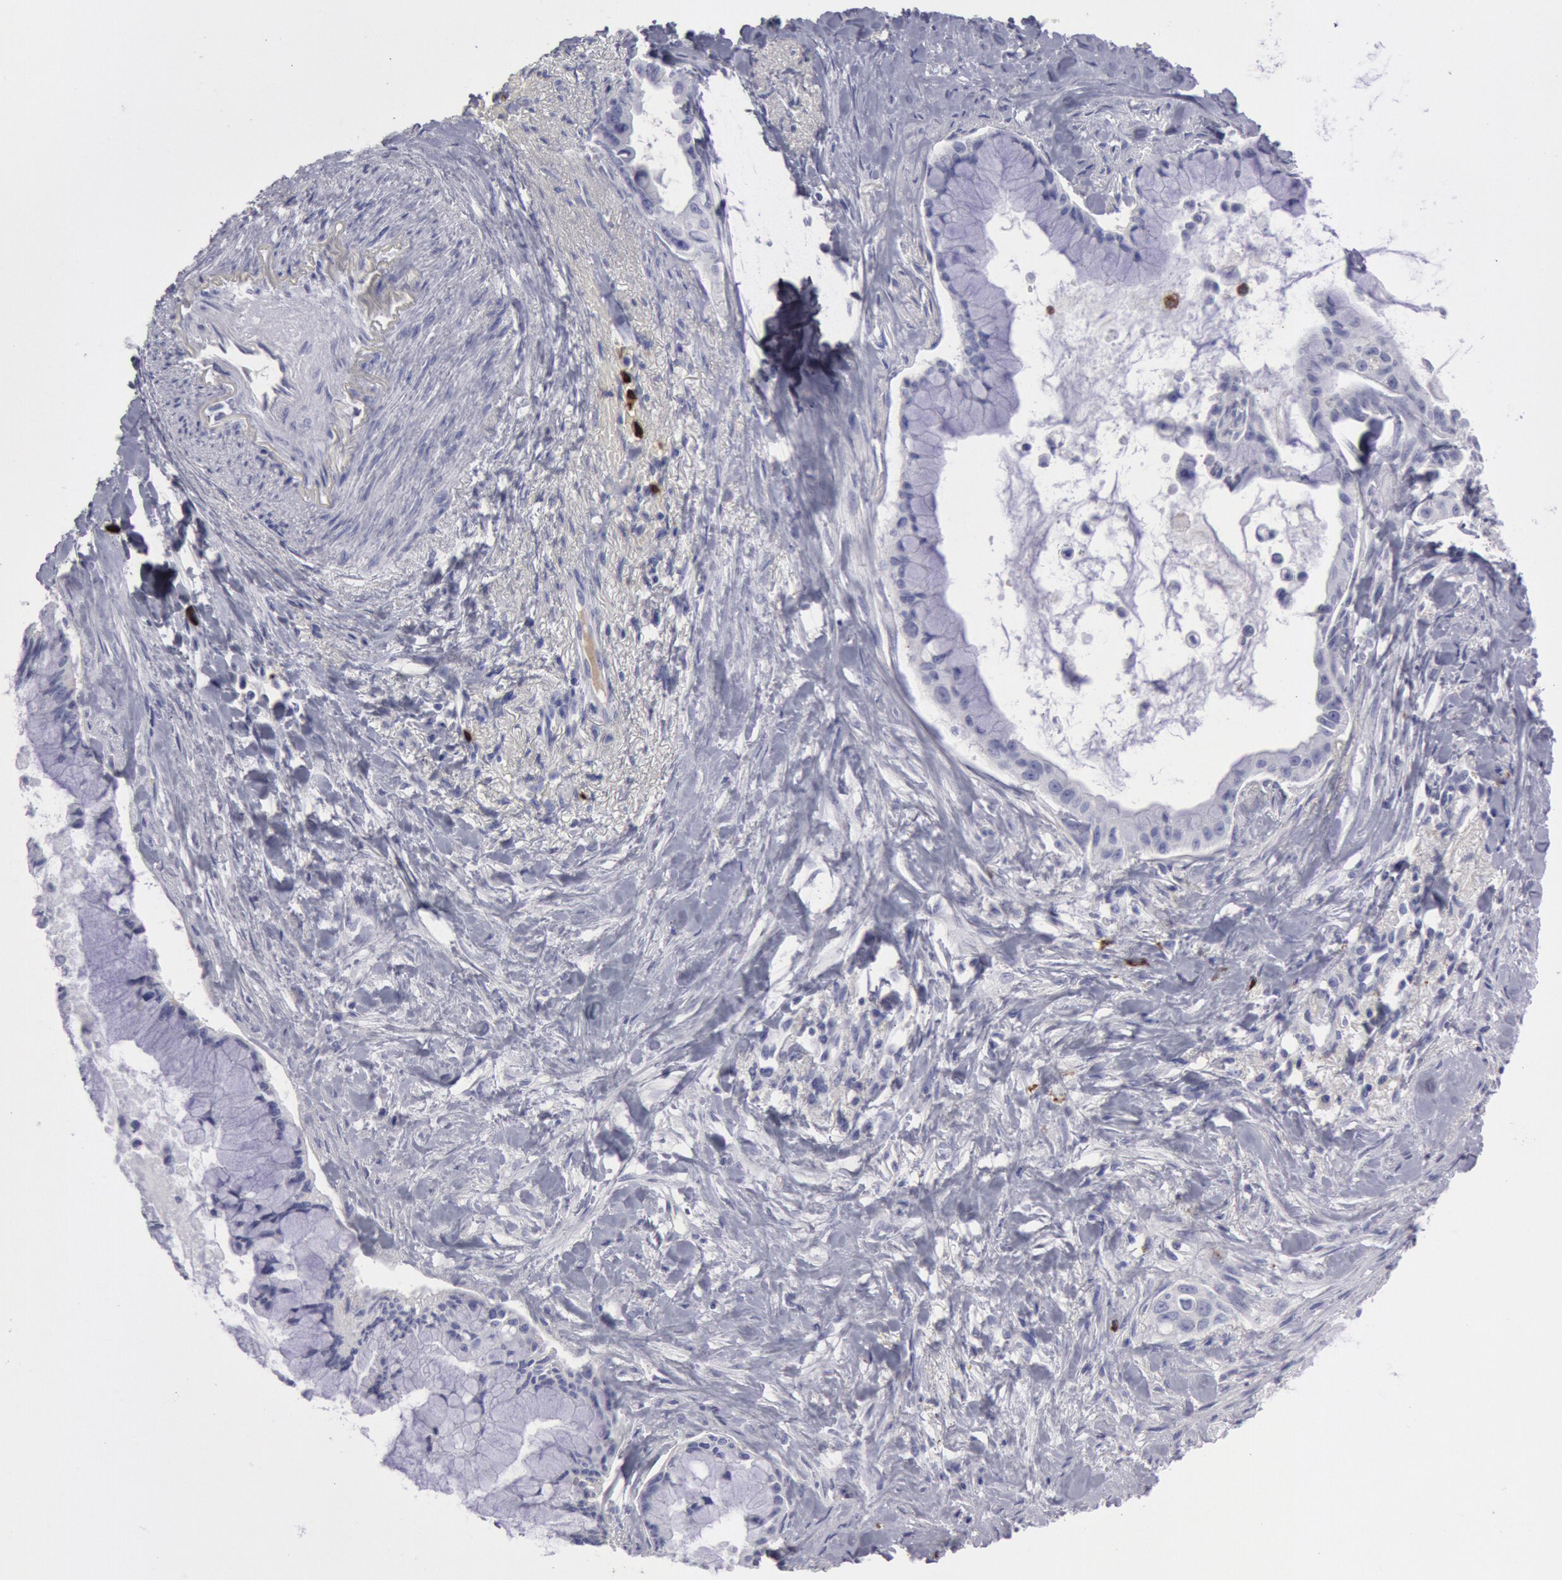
{"staining": {"intensity": "negative", "quantity": "none", "location": "none"}, "tissue": "pancreatic cancer", "cell_type": "Tumor cells", "image_type": "cancer", "snomed": [{"axis": "morphology", "description": "Adenocarcinoma, NOS"}, {"axis": "topography", "description": "Pancreas"}], "caption": "IHC of adenocarcinoma (pancreatic) exhibits no positivity in tumor cells.", "gene": "FCN1", "patient": {"sex": "male", "age": 59}}